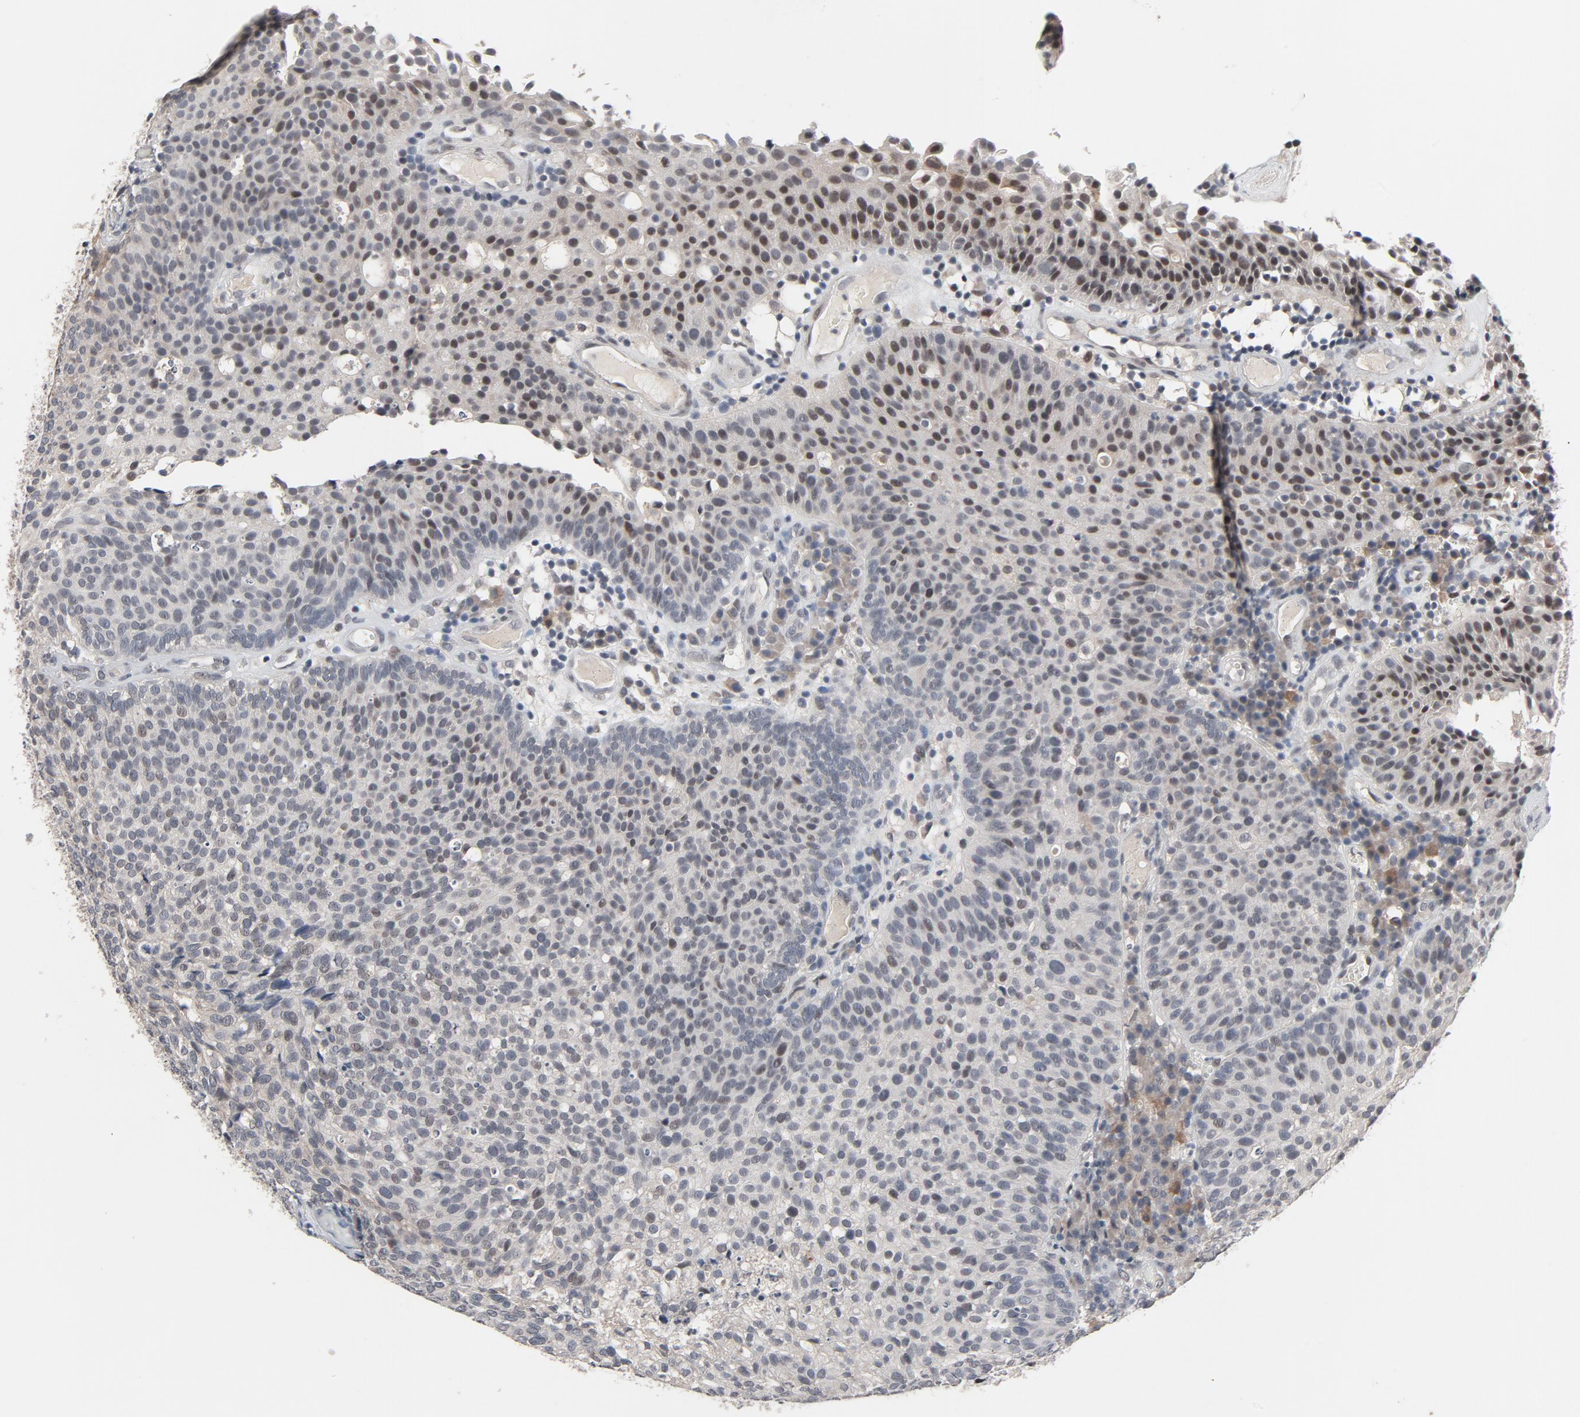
{"staining": {"intensity": "weak", "quantity": "<25%", "location": "nuclear"}, "tissue": "urothelial cancer", "cell_type": "Tumor cells", "image_type": "cancer", "snomed": [{"axis": "morphology", "description": "Urothelial carcinoma, Low grade"}, {"axis": "topography", "description": "Urinary bladder"}], "caption": "Urothelial cancer stained for a protein using IHC demonstrates no staining tumor cells.", "gene": "MT3", "patient": {"sex": "male", "age": 85}}